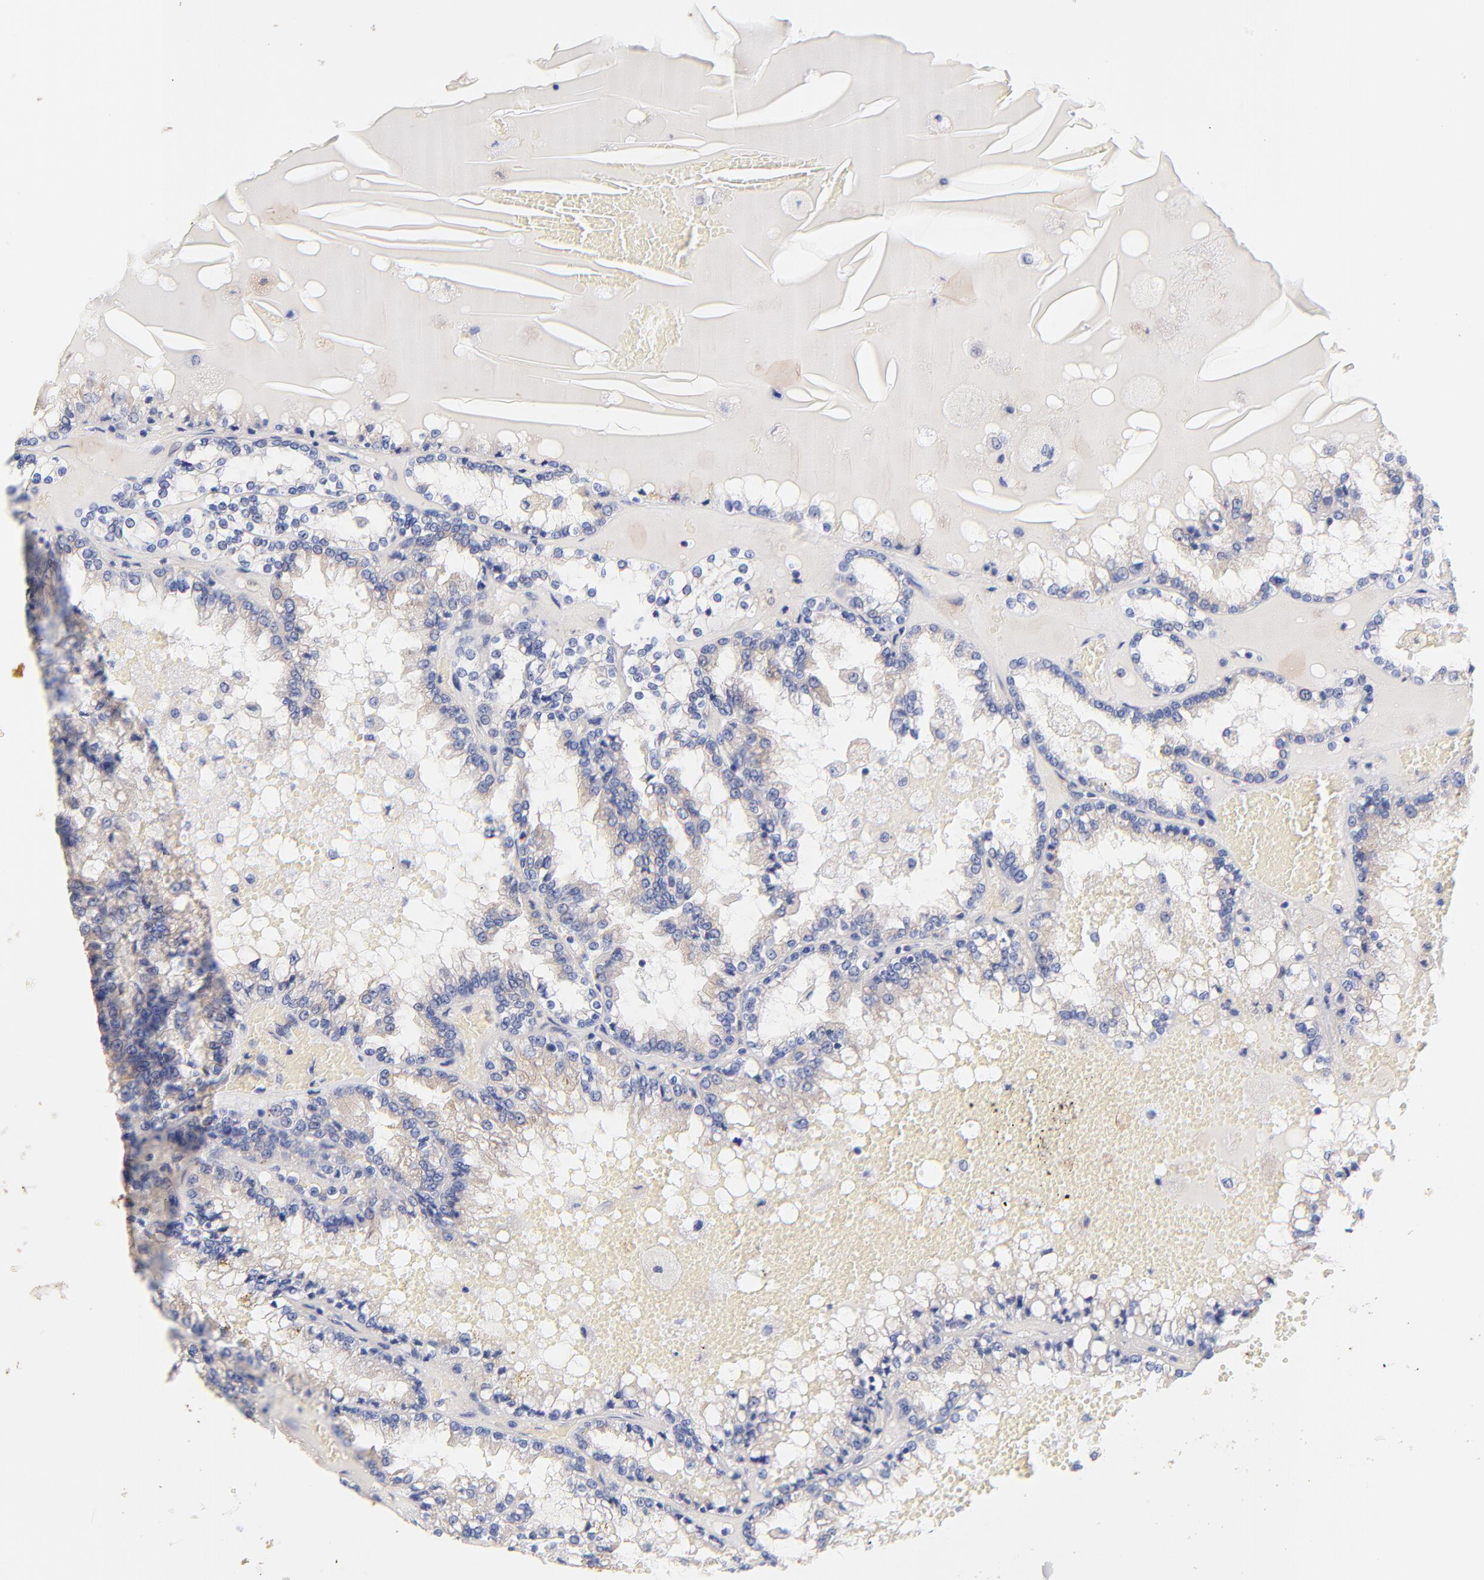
{"staining": {"intensity": "weak", "quantity": "25%-75%", "location": "cytoplasmic/membranous"}, "tissue": "renal cancer", "cell_type": "Tumor cells", "image_type": "cancer", "snomed": [{"axis": "morphology", "description": "Adenocarcinoma, NOS"}, {"axis": "topography", "description": "Kidney"}], "caption": "A brown stain shows weak cytoplasmic/membranous expression of a protein in human renal cancer tumor cells.", "gene": "TNFRSF13C", "patient": {"sex": "female", "age": 56}}